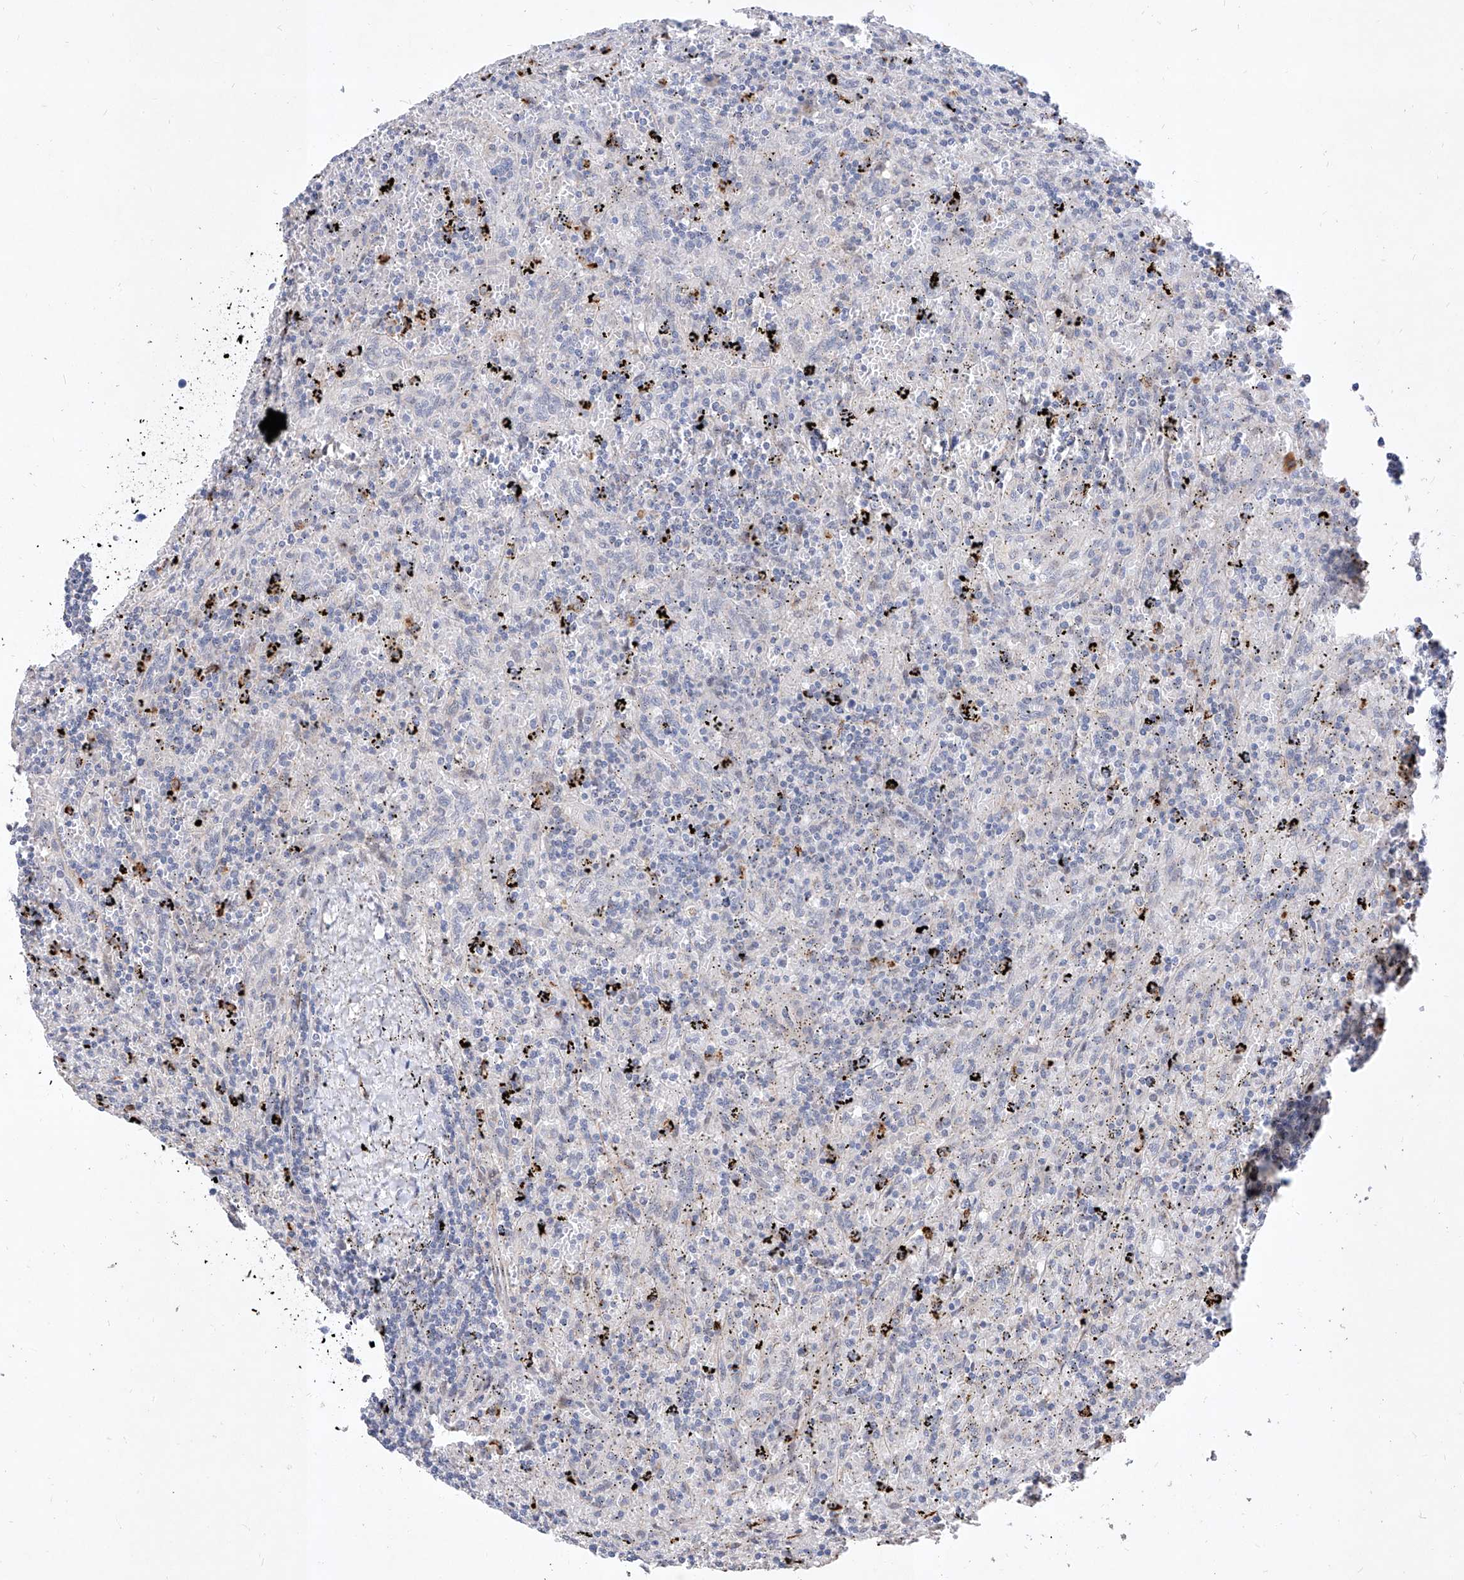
{"staining": {"intensity": "negative", "quantity": "none", "location": "none"}, "tissue": "lymphoma", "cell_type": "Tumor cells", "image_type": "cancer", "snomed": [{"axis": "morphology", "description": "Malignant lymphoma, non-Hodgkin's type, Low grade"}, {"axis": "topography", "description": "Spleen"}], "caption": "There is no significant staining in tumor cells of lymphoma.", "gene": "MFSD4B", "patient": {"sex": "male", "age": 76}}